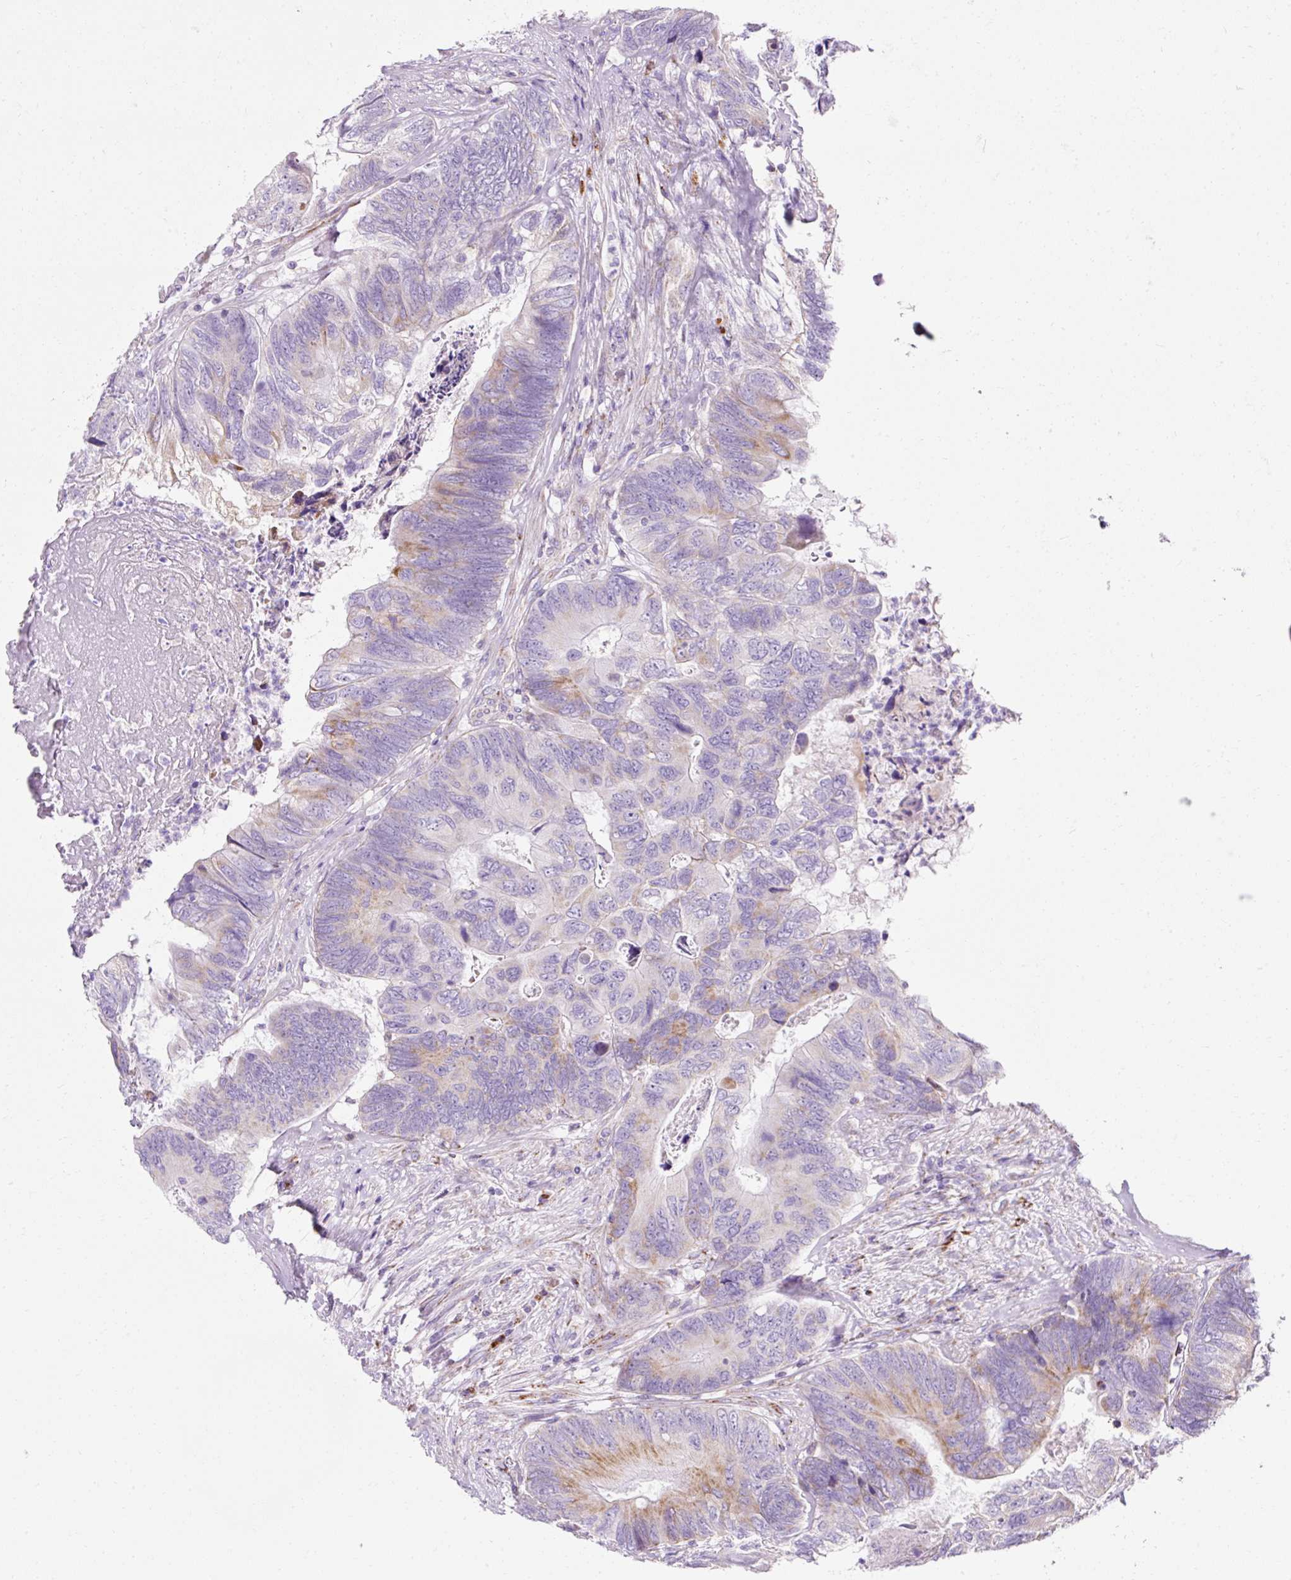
{"staining": {"intensity": "moderate", "quantity": "<25%", "location": "cytoplasmic/membranous"}, "tissue": "colorectal cancer", "cell_type": "Tumor cells", "image_type": "cancer", "snomed": [{"axis": "morphology", "description": "Adenocarcinoma, NOS"}, {"axis": "topography", "description": "Colon"}], "caption": "Immunohistochemical staining of colorectal cancer (adenocarcinoma) exhibits low levels of moderate cytoplasmic/membranous protein expression in approximately <25% of tumor cells. (IHC, brightfield microscopy, high magnification).", "gene": "PLPP2", "patient": {"sex": "female", "age": 67}}